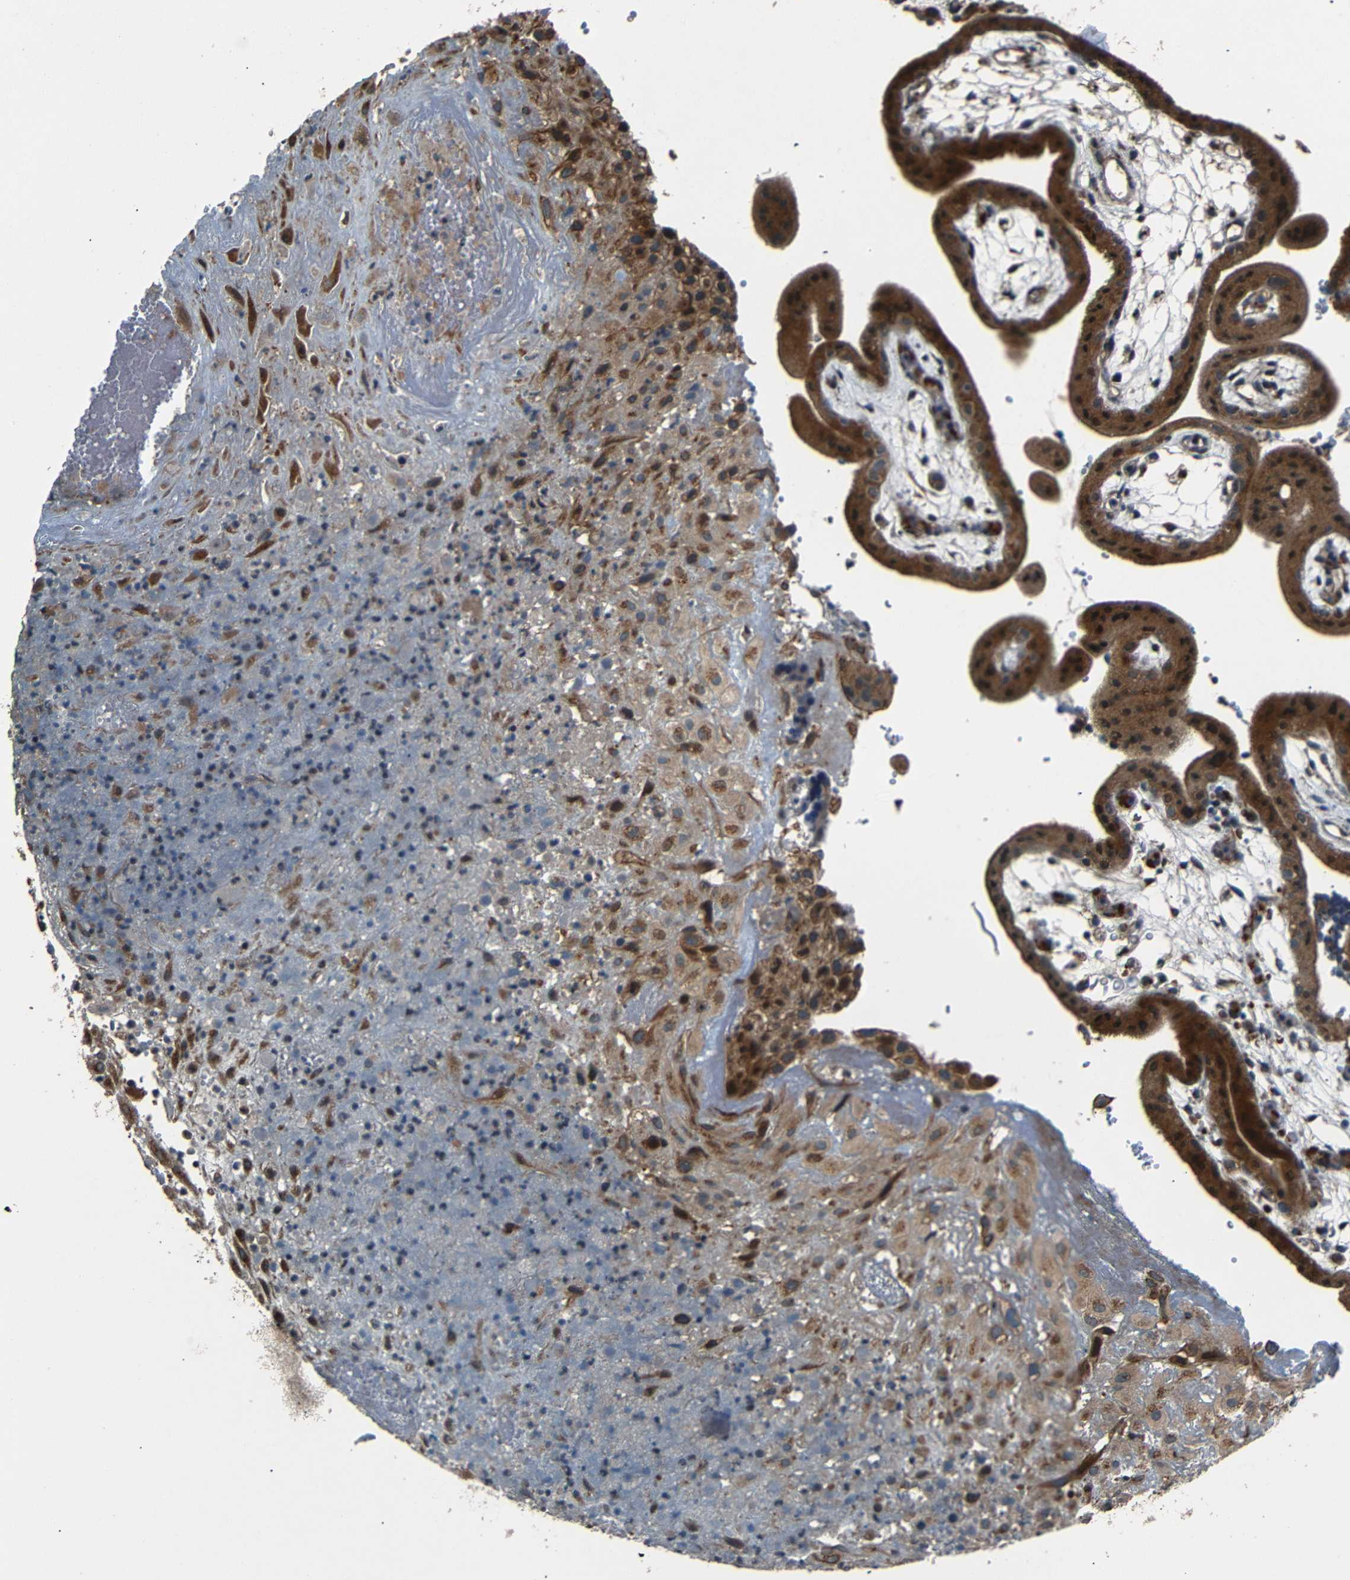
{"staining": {"intensity": "strong", "quantity": ">75%", "location": "cytoplasmic/membranous"}, "tissue": "placenta", "cell_type": "Decidual cells", "image_type": "normal", "snomed": [{"axis": "morphology", "description": "Normal tissue, NOS"}, {"axis": "topography", "description": "Placenta"}], "caption": "This image exhibits IHC staining of unremarkable placenta, with high strong cytoplasmic/membranous expression in about >75% of decidual cells.", "gene": "AKAP9", "patient": {"sex": "female", "age": 18}}